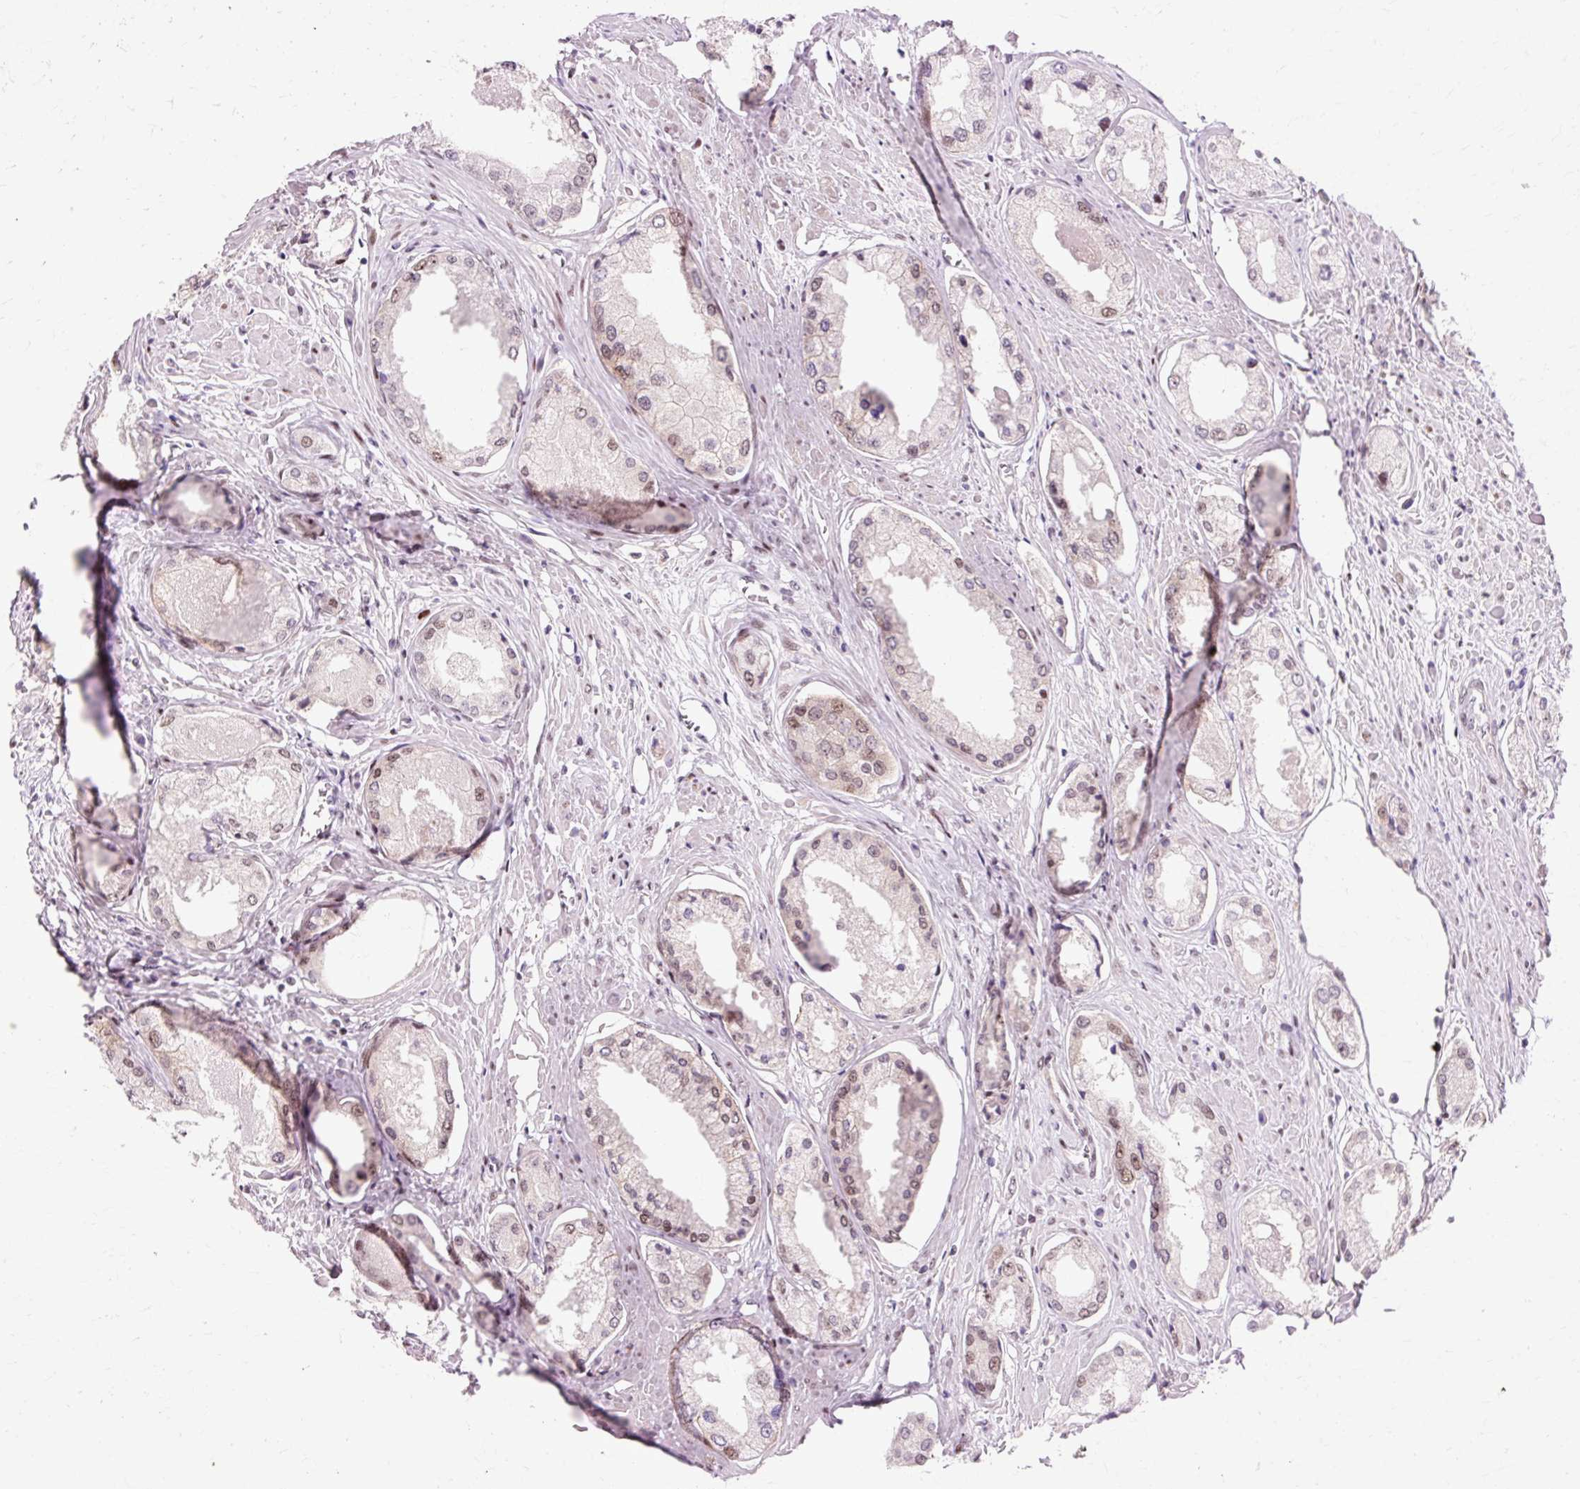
{"staining": {"intensity": "weak", "quantity": "<25%", "location": "nuclear"}, "tissue": "prostate cancer", "cell_type": "Tumor cells", "image_type": "cancer", "snomed": [{"axis": "morphology", "description": "Adenocarcinoma, Low grade"}, {"axis": "topography", "description": "Prostate"}], "caption": "Human prostate cancer (adenocarcinoma (low-grade)) stained for a protein using IHC exhibits no staining in tumor cells.", "gene": "MACROD2", "patient": {"sex": "male", "age": 68}}